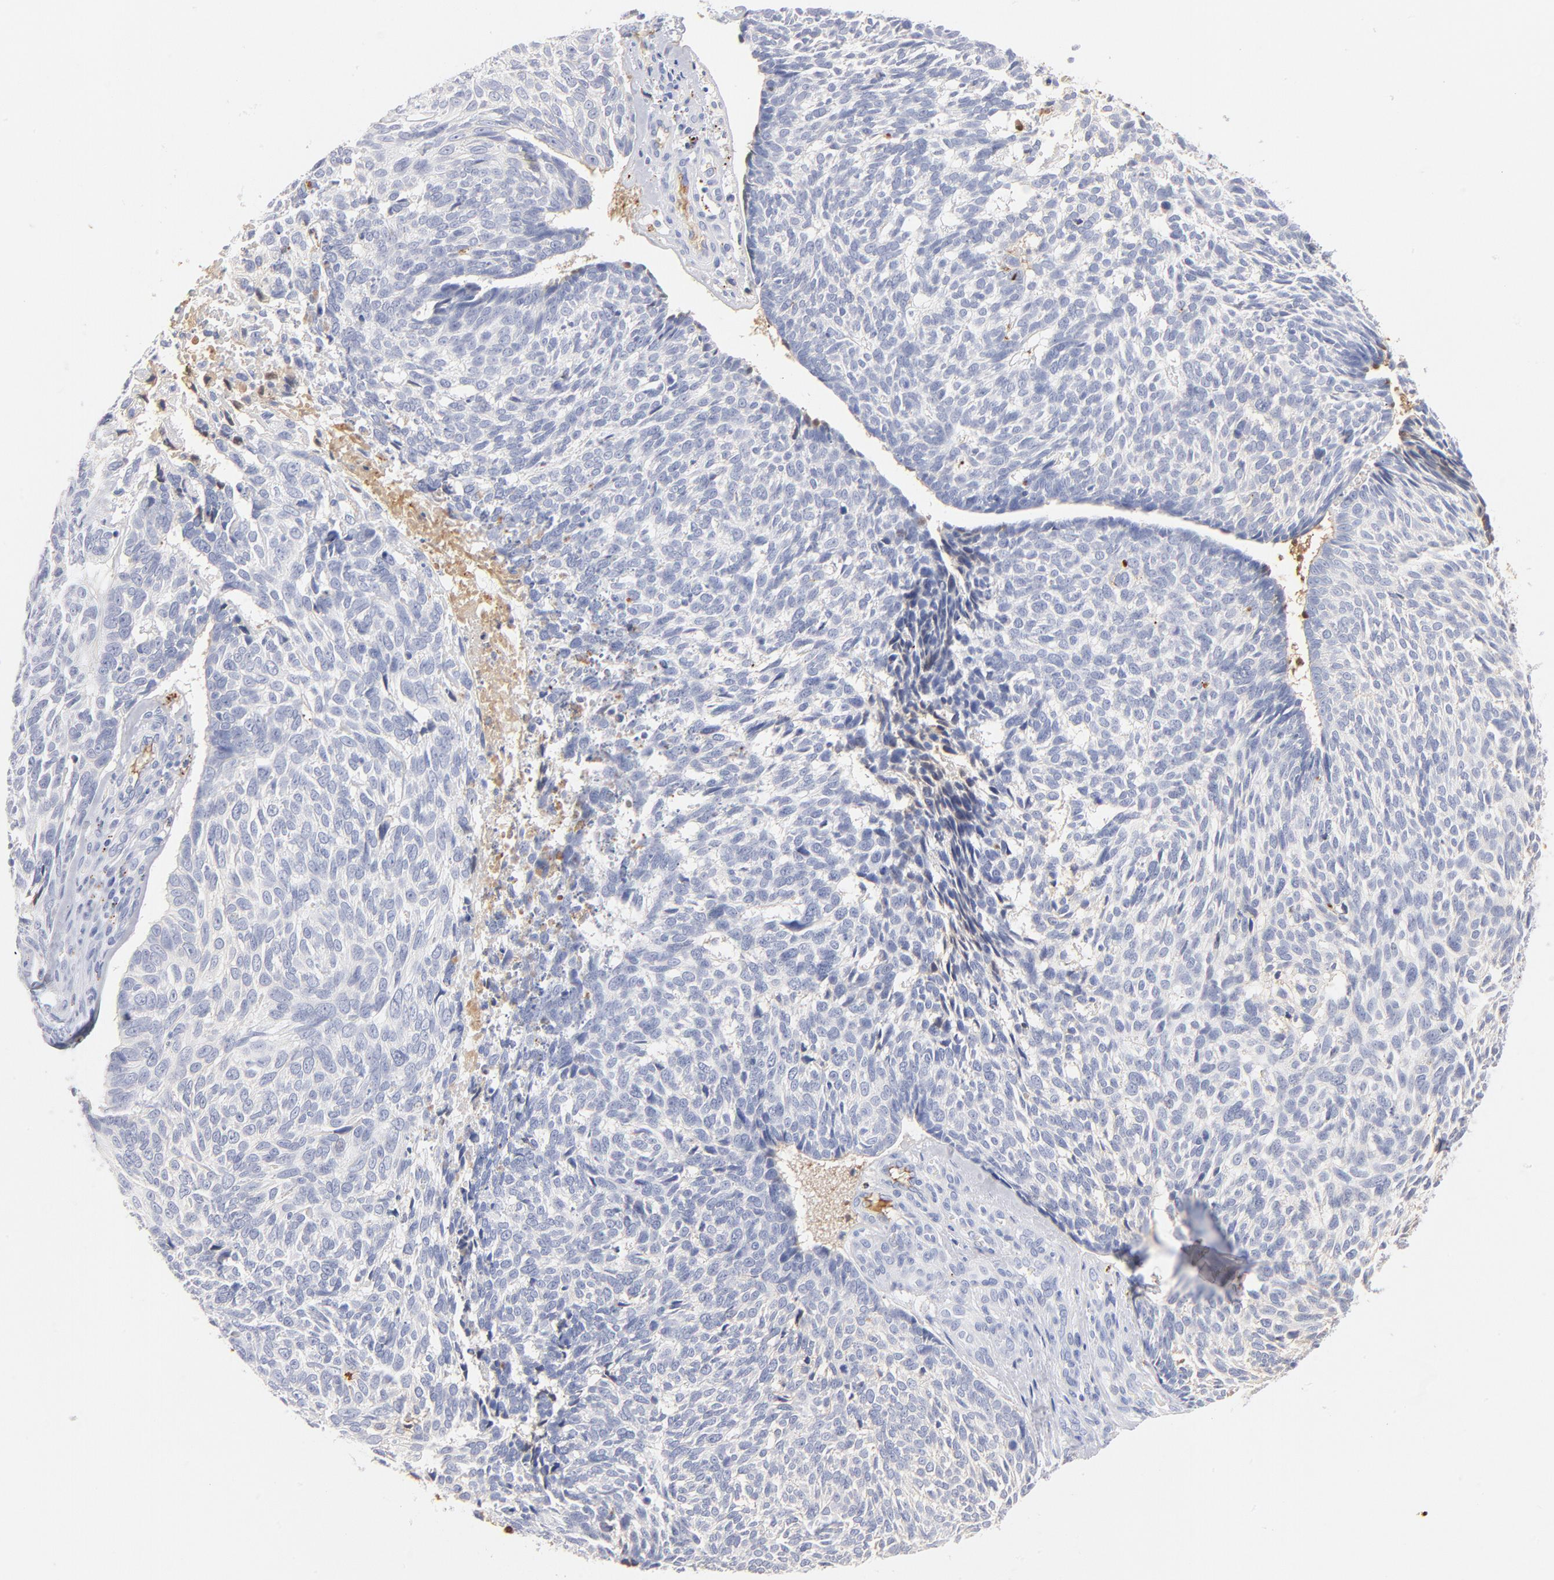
{"staining": {"intensity": "negative", "quantity": "none", "location": "none"}, "tissue": "skin cancer", "cell_type": "Tumor cells", "image_type": "cancer", "snomed": [{"axis": "morphology", "description": "Basal cell carcinoma"}, {"axis": "topography", "description": "Skin"}], "caption": "Basal cell carcinoma (skin) was stained to show a protein in brown. There is no significant staining in tumor cells.", "gene": "C3", "patient": {"sex": "male", "age": 72}}